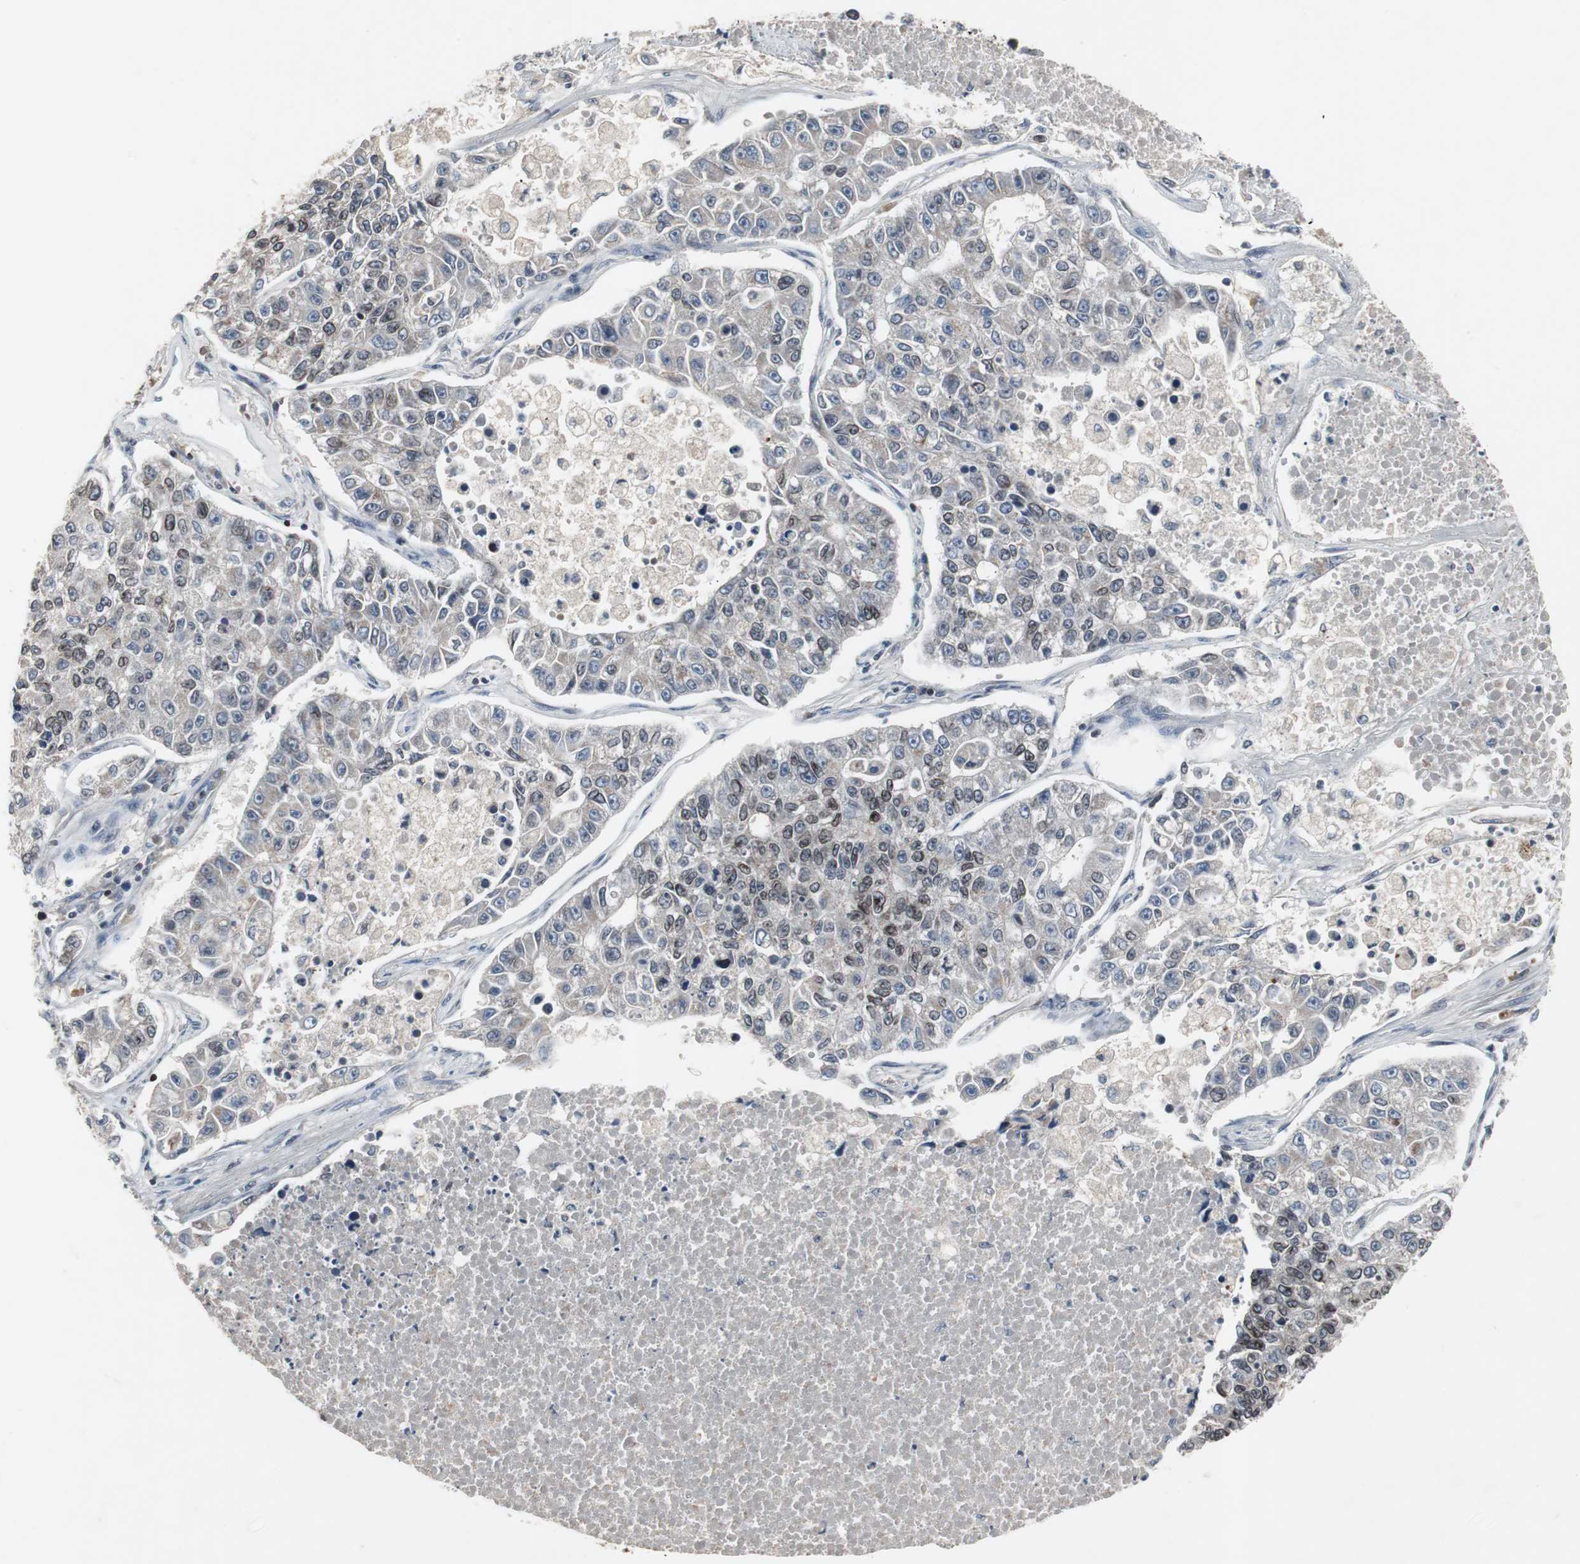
{"staining": {"intensity": "moderate", "quantity": "<25%", "location": "nuclear"}, "tissue": "lung cancer", "cell_type": "Tumor cells", "image_type": "cancer", "snomed": [{"axis": "morphology", "description": "Adenocarcinoma, NOS"}, {"axis": "topography", "description": "Lung"}], "caption": "The micrograph exhibits staining of adenocarcinoma (lung), revealing moderate nuclear protein staining (brown color) within tumor cells.", "gene": "ZNF396", "patient": {"sex": "male", "age": 49}}